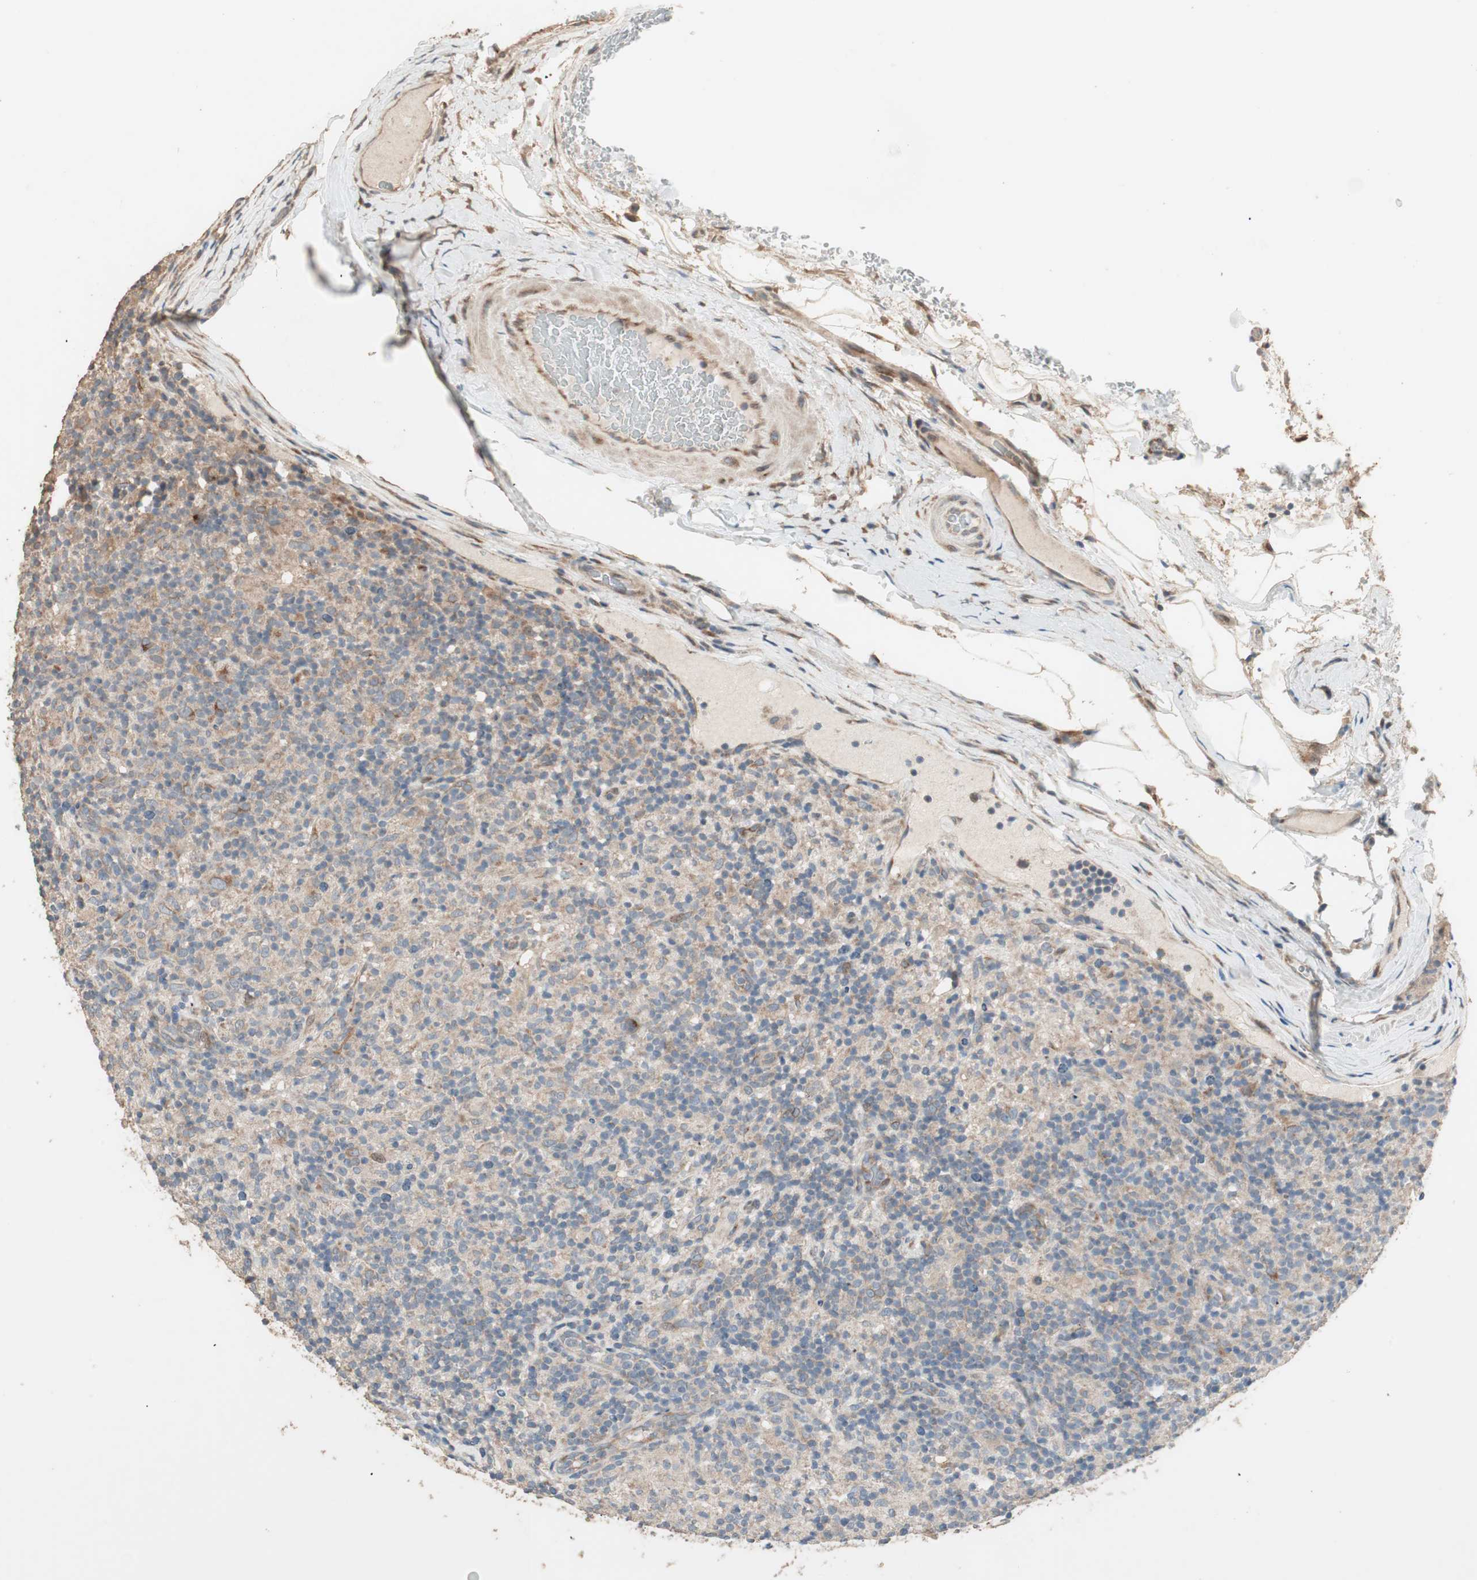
{"staining": {"intensity": "weak", "quantity": ">75%", "location": "cytoplasmic/membranous"}, "tissue": "lymphoma", "cell_type": "Tumor cells", "image_type": "cancer", "snomed": [{"axis": "morphology", "description": "Hodgkin's disease, NOS"}, {"axis": "topography", "description": "Lymph node"}], "caption": "The immunohistochemical stain shows weak cytoplasmic/membranous positivity in tumor cells of Hodgkin's disease tissue.", "gene": "RARRES1", "patient": {"sex": "male", "age": 70}}